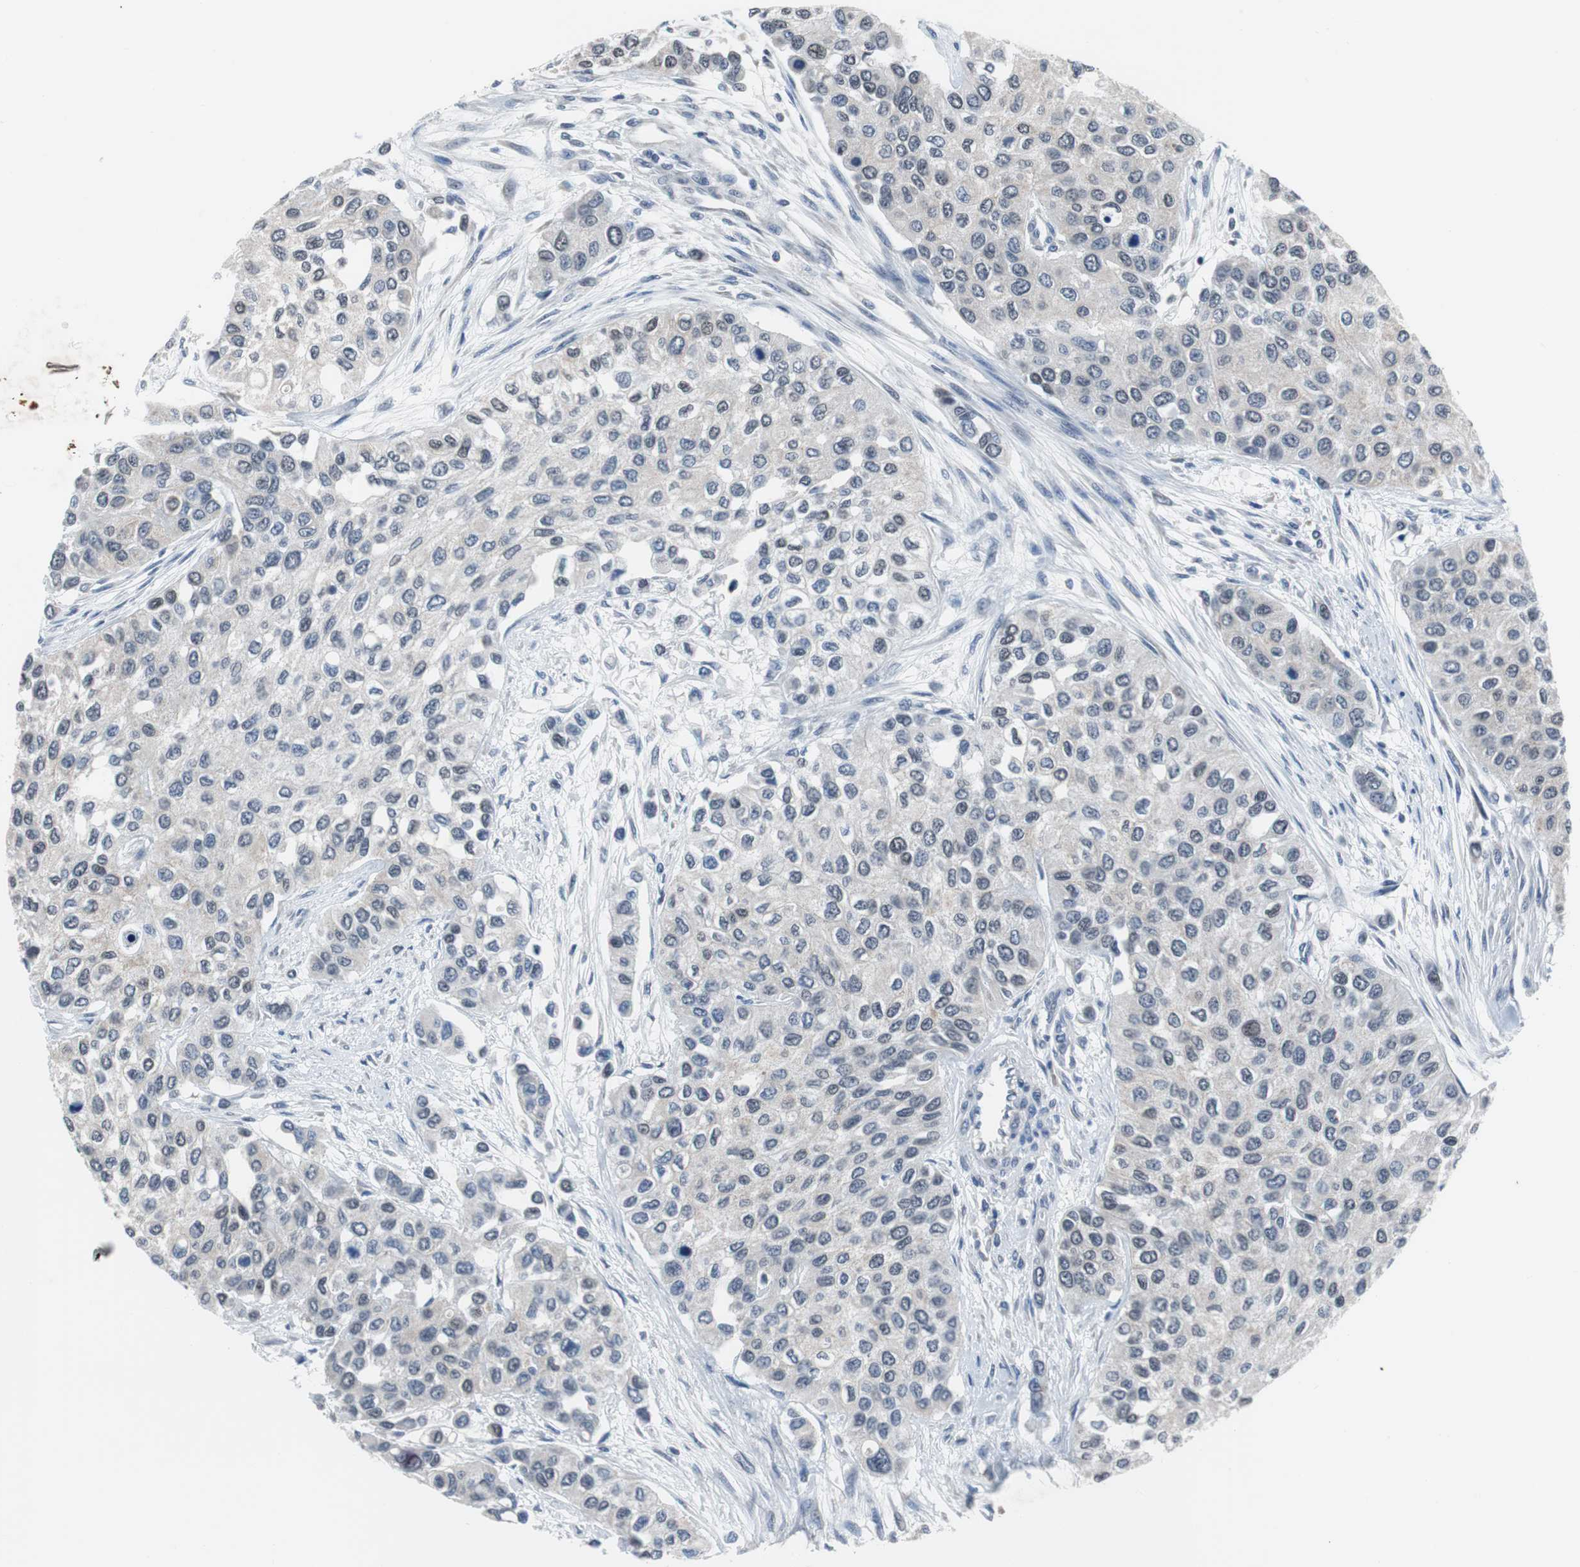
{"staining": {"intensity": "negative", "quantity": "none", "location": "none"}, "tissue": "urothelial cancer", "cell_type": "Tumor cells", "image_type": "cancer", "snomed": [{"axis": "morphology", "description": "Urothelial carcinoma, High grade"}, {"axis": "topography", "description": "Urinary bladder"}], "caption": "An image of human high-grade urothelial carcinoma is negative for staining in tumor cells. (Stains: DAB immunohistochemistry (IHC) with hematoxylin counter stain, Microscopy: brightfield microscopy at high magnification).", "gene": "TP63", "patient": {"sex": "female", "age": 56}}